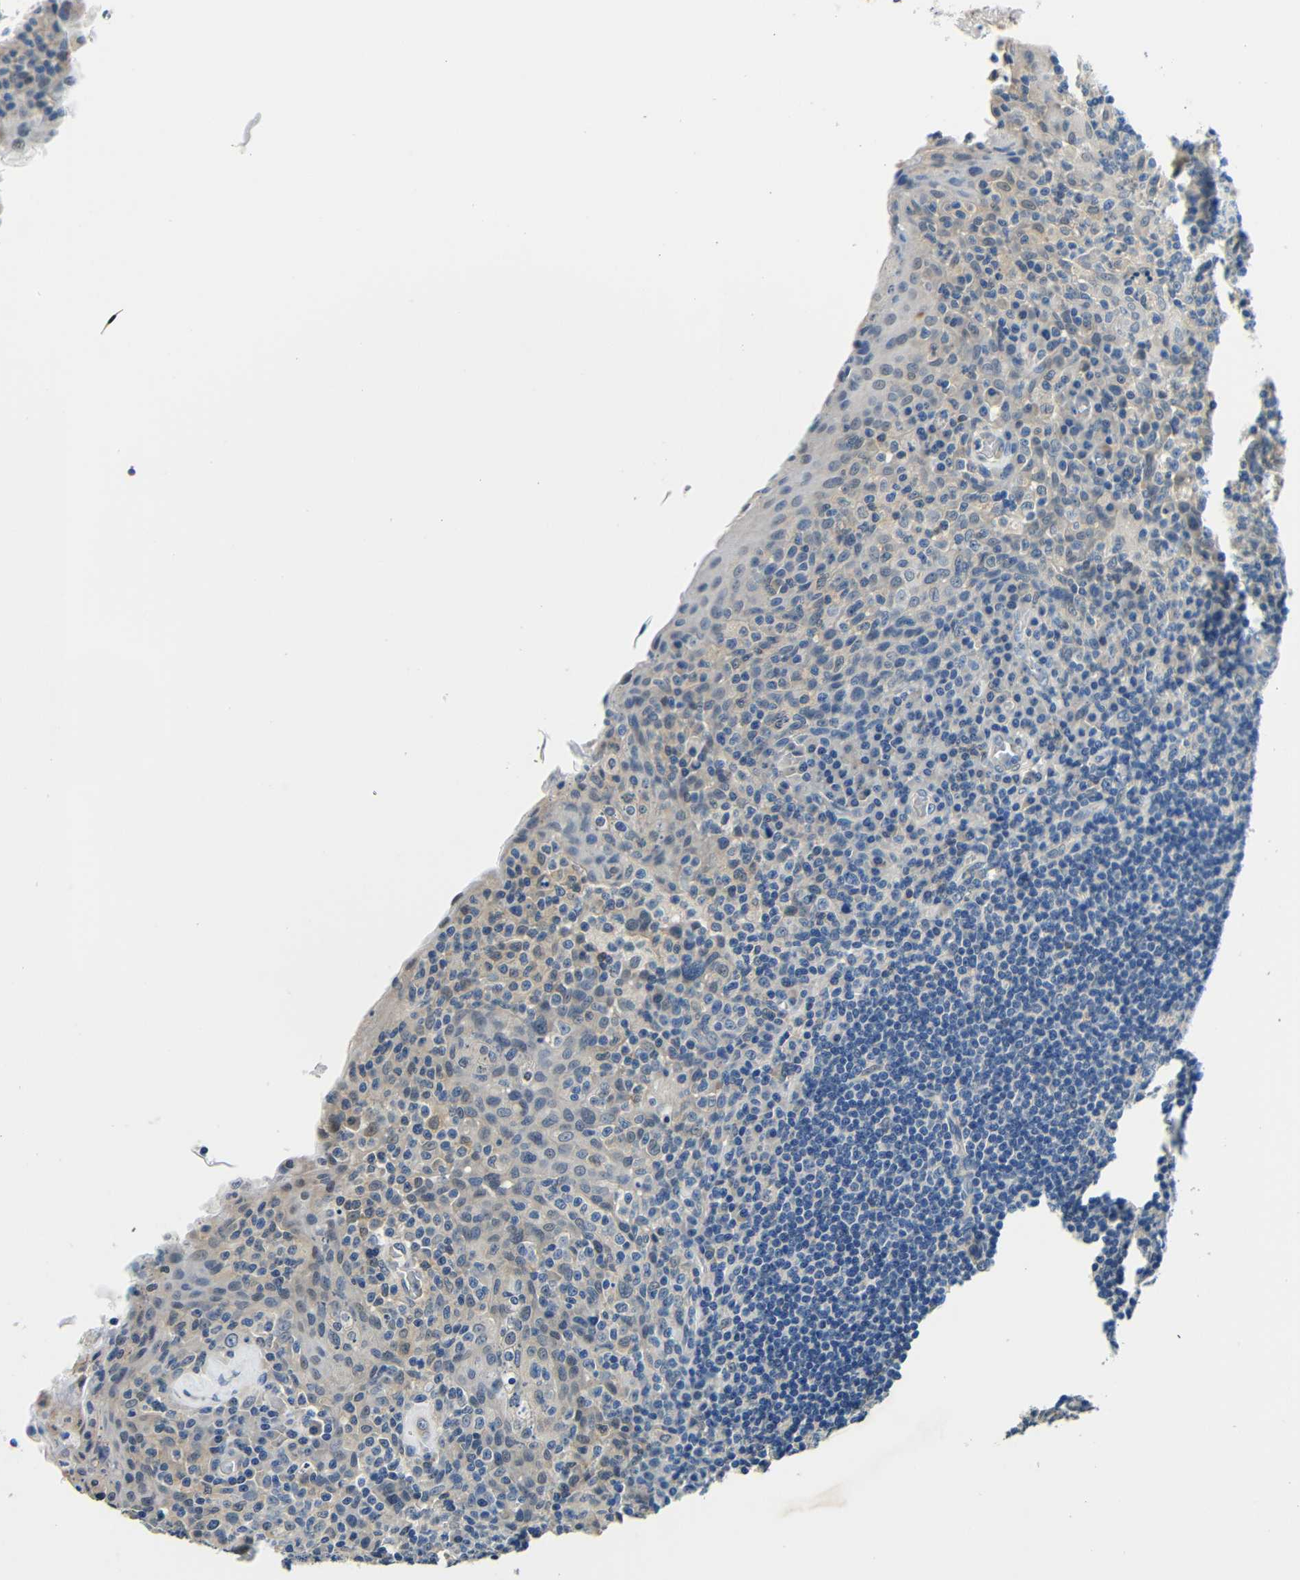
{"staining": {"intensity": "negative", "quantity": "none", "location": "none"}, "tissue": "tonsil", "cell_type": "Germinal center cells", "image_type": "normal", "snomed": [{"axis": "morphology", "description": "Normal tissue, NOS"}, {"axis": "topography", "description": "Tonsil"}], "caption": "Immunohistochemistry of unremarkable human tonsil demonstrates no expression in germinal center cells. (Stains: DAB (3,3'-diaminobenzidine) immunohistochemistry (IHC) with hematoxylin counter stain, Microscopy: brightfield microscopy at high magnification).", "gene": "ADAP1", "patient": {"sex": "male", "age": 17}}